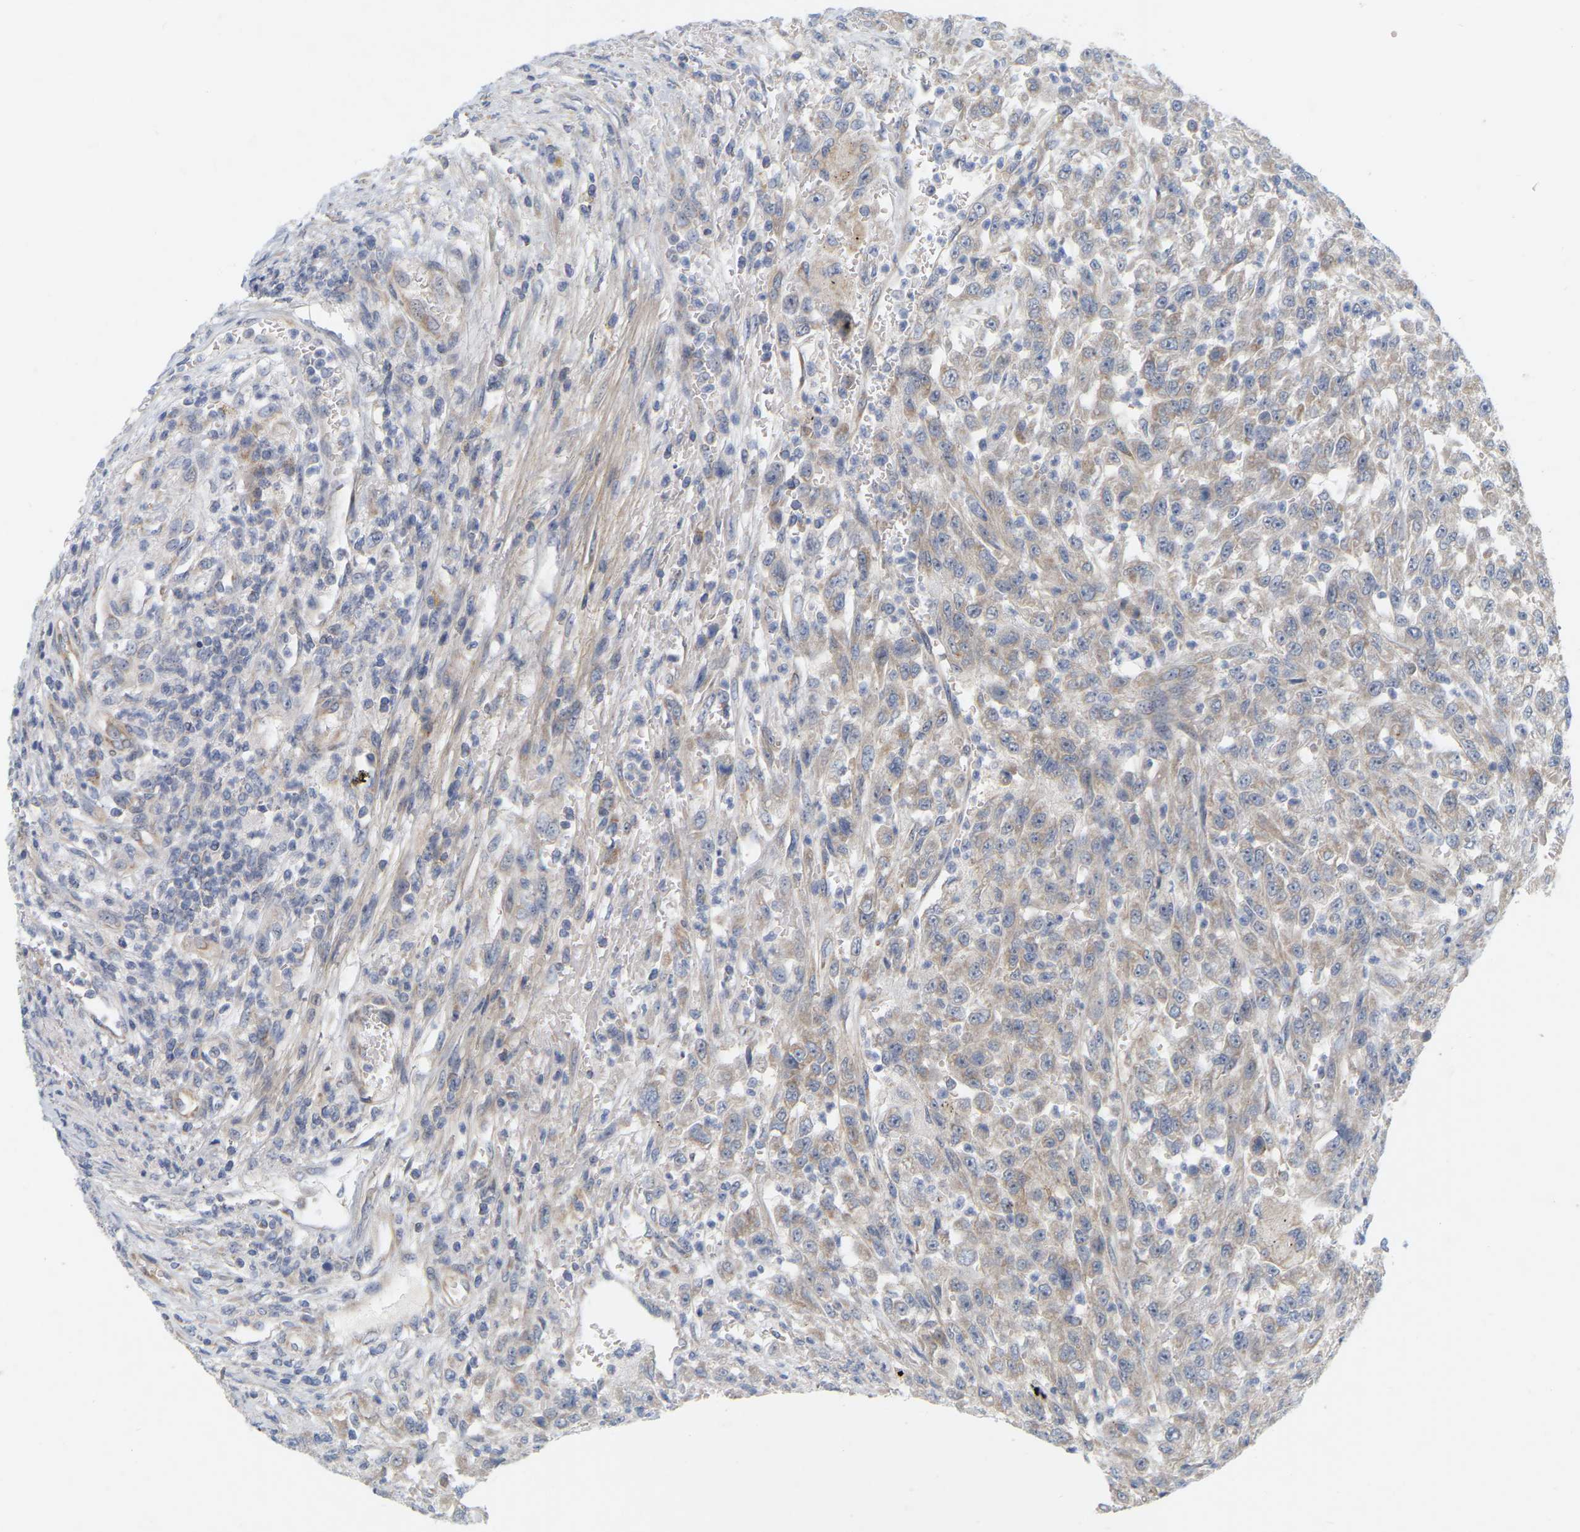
{"staining": {"intensity": "weak", "quantity": ">75%", "location": "cytoplasmic/membranous"}, "tissue": "urothelial cancer", "cell_type": "Tumor cells", "image_type": "cancer", "snomed": [{"axis": "morphology", "description": "Urothelial carcinoma, High grade"}, {"axis": "topography", "description": "Urinary bladder"}], "caption": "Immunohistochemical staining of urothelial cancer exhibits weak cytoplasmic/membranous protein positivity in about >75% of tumor cells.", "gene": "MINDY4", "patient": {"sex": "male", "age": 46}}